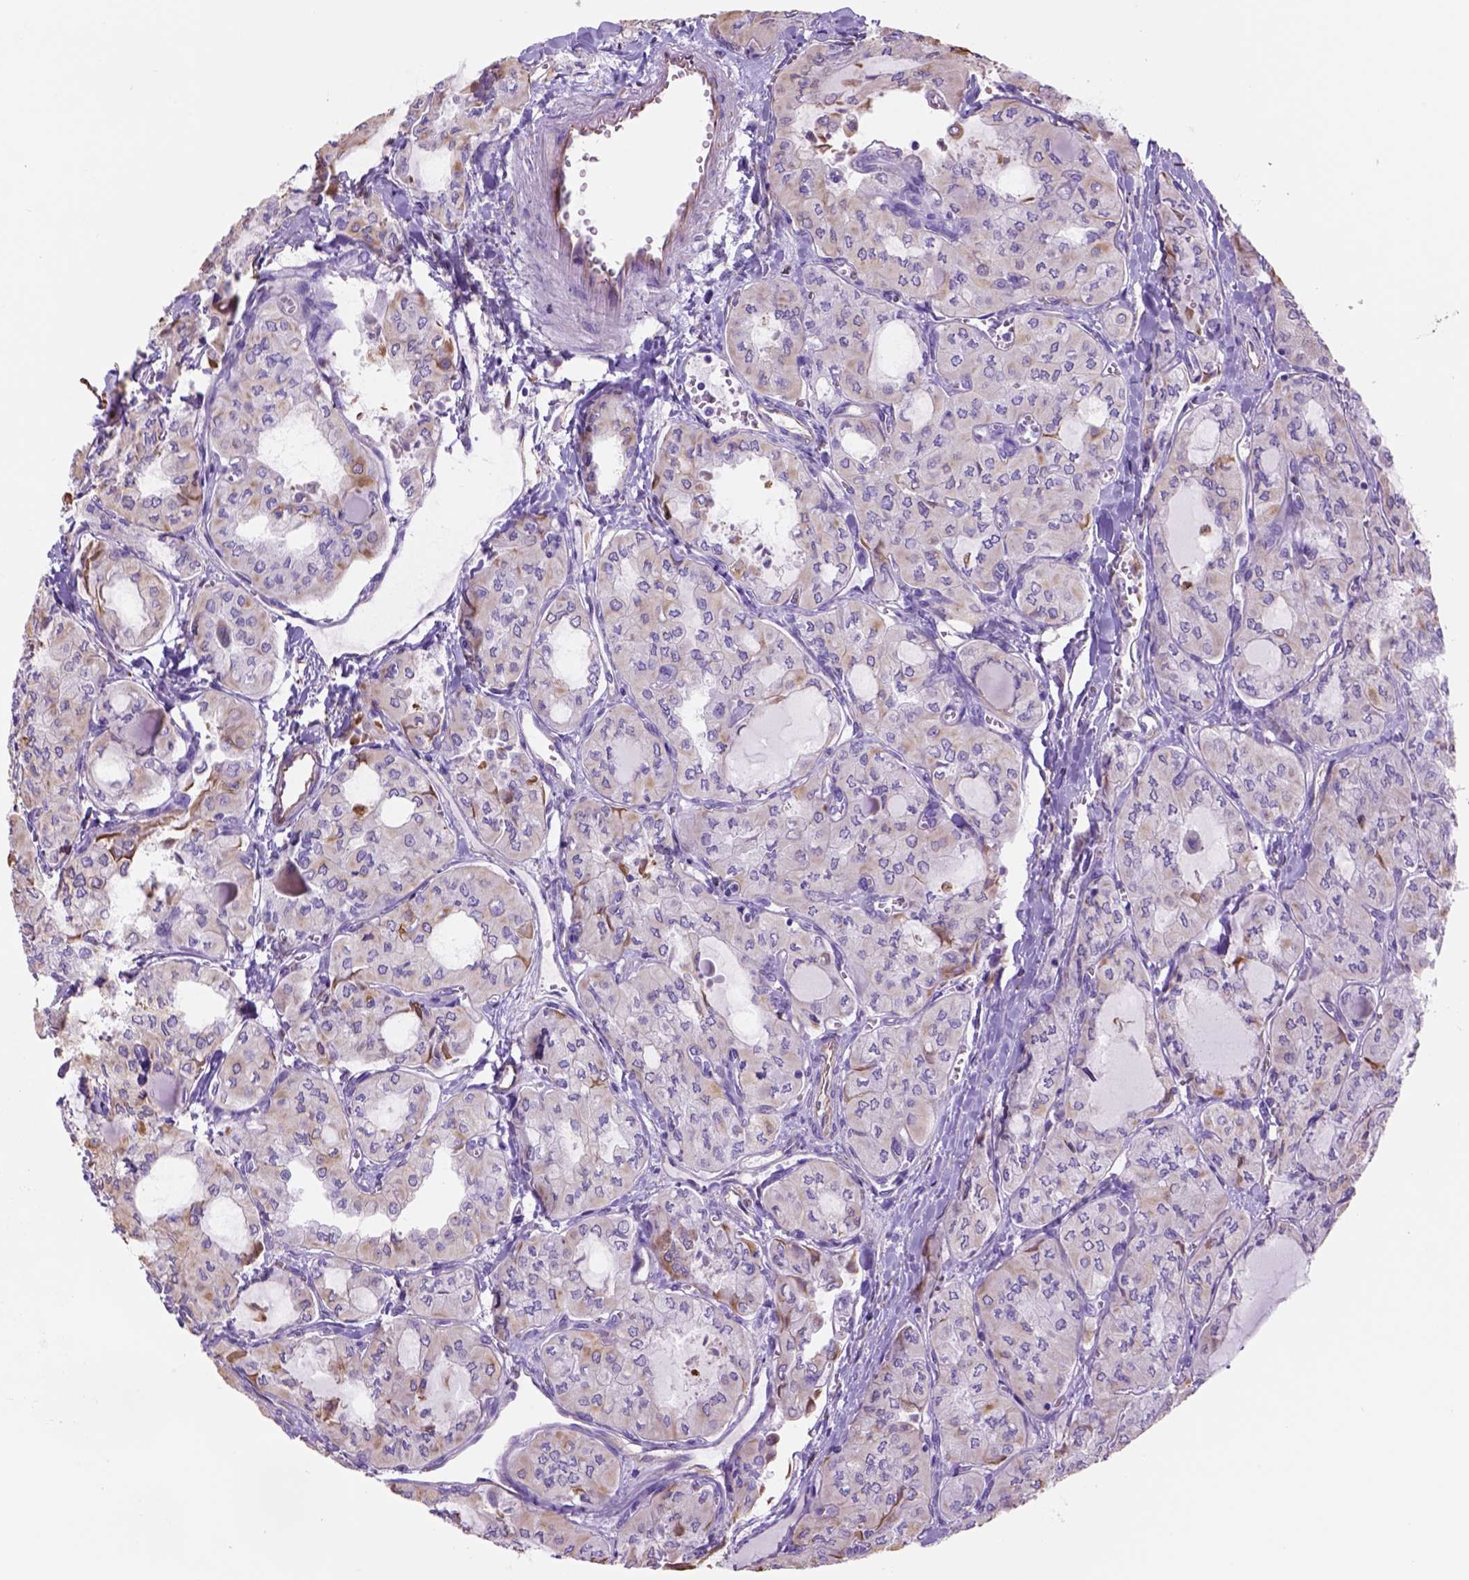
{"staining": {"intensity": "weak", "quantity": "25%-75%", "location": "cytoplasmic/membranous"}, "tissue": "thyroid cancer", "cell_type": "Tumor cells", "image_type": "cancer", "snomed": [{"axis": "morphology", "description": "Papillary adenocarcinoma, NOS"}, {"axis": "topography", "description": "Thyroid gland"}], "caption": "Tumor cells exhibit weak cytoplasmic/membranous expression in about 25%-75% of cells in thyroid papillary adenocarcinoma.", "gene": "ZZZ3", "patient": {"sex": "male", "age": 20}}